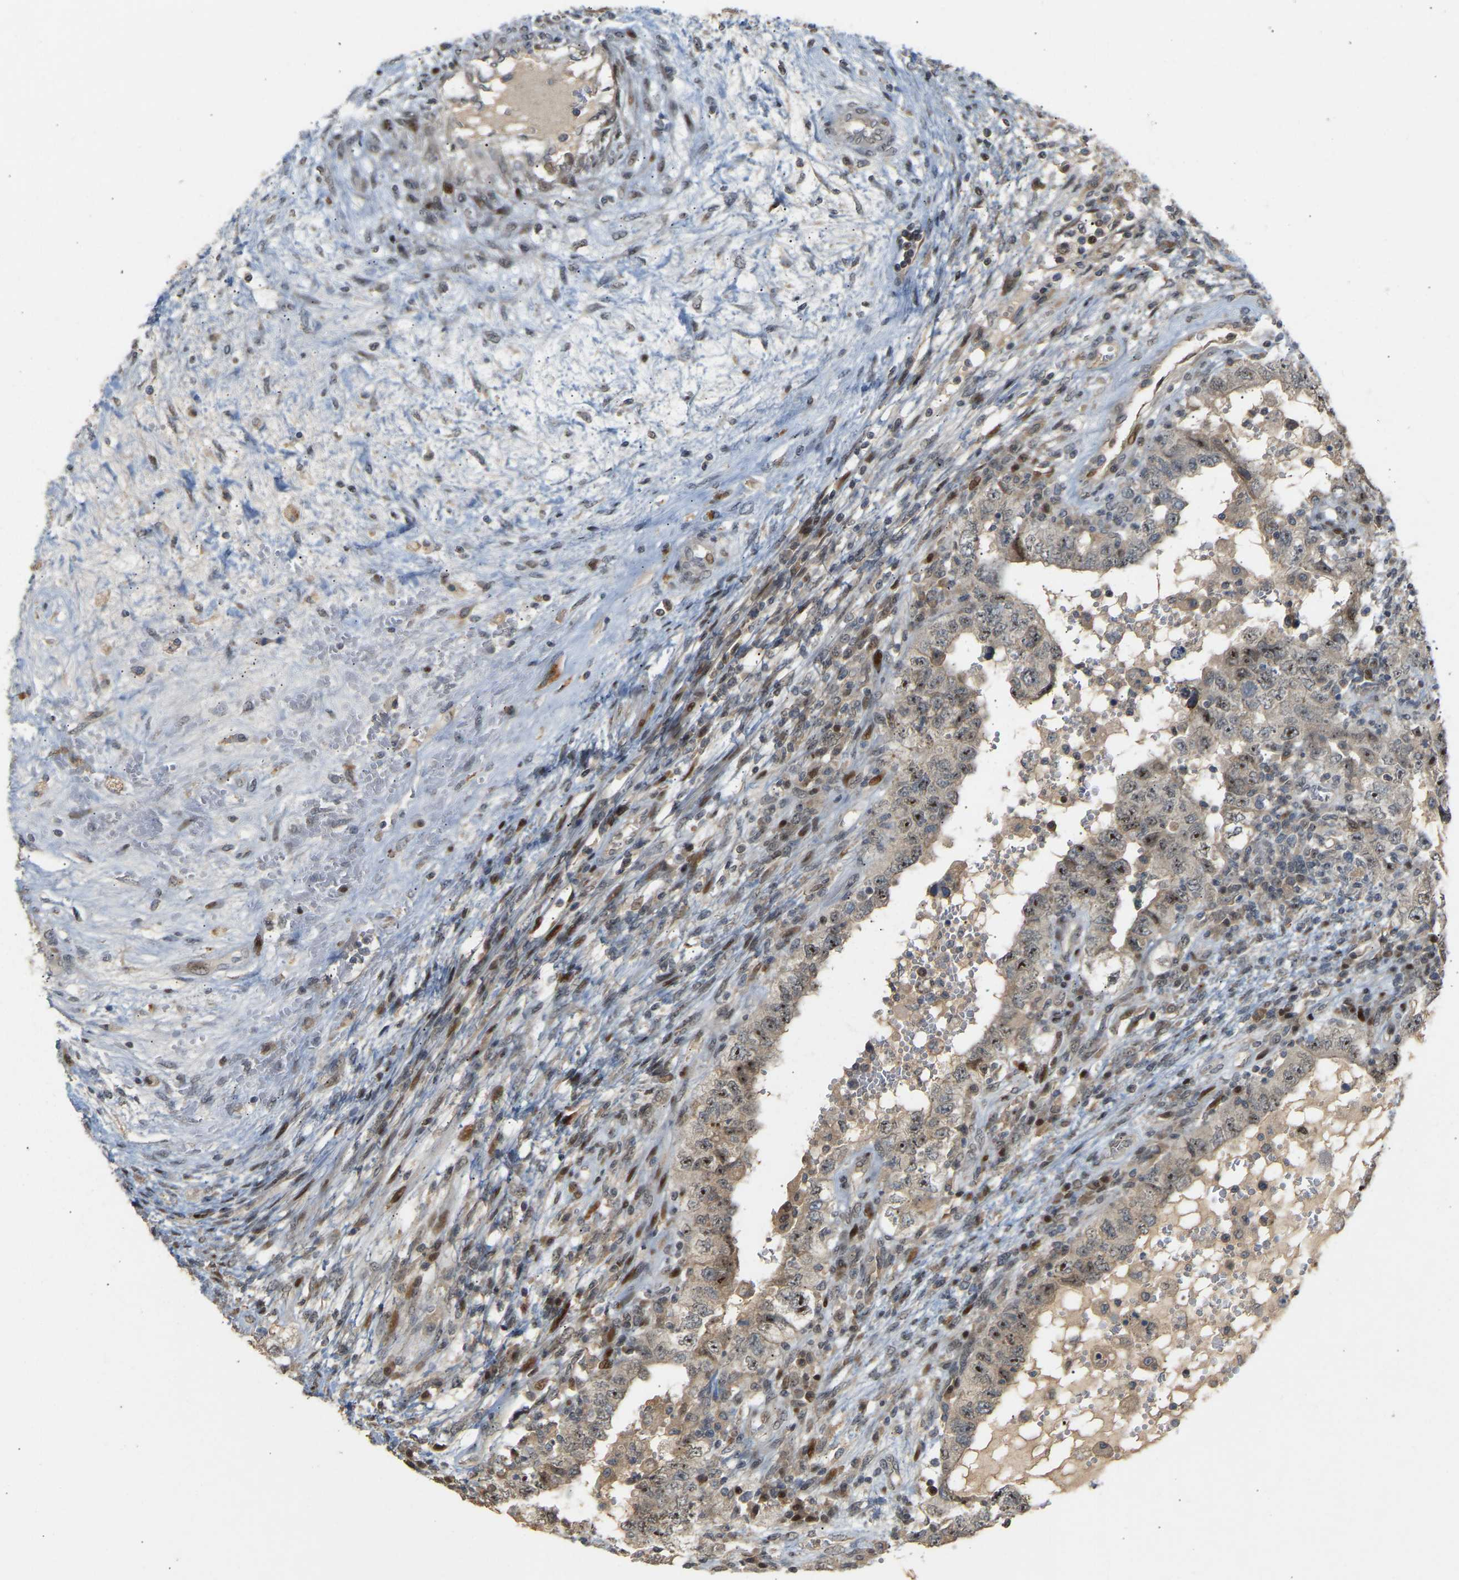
{"staining": {"intensity": "moderate", "quantity": "<25%", "location": "nuclear"}, "tissue": "testis cancer", "cell_type": "Tumor cells", "image_type": "cancer", "snomed": [{"axis": "morphology", "description": "Carcinoma, Embryonal, NOS"}, {"axis": "topography", "description": "Testis"}], "caption": "Testis embryonal carcinoma stained with DAB immunohistochemistry (IHC) exhibits low levels of moderate nuclear positivity in about <25% of tumor cells.", "gene": "PTPN4", "patient": {"sex": "male", "age": 26}}